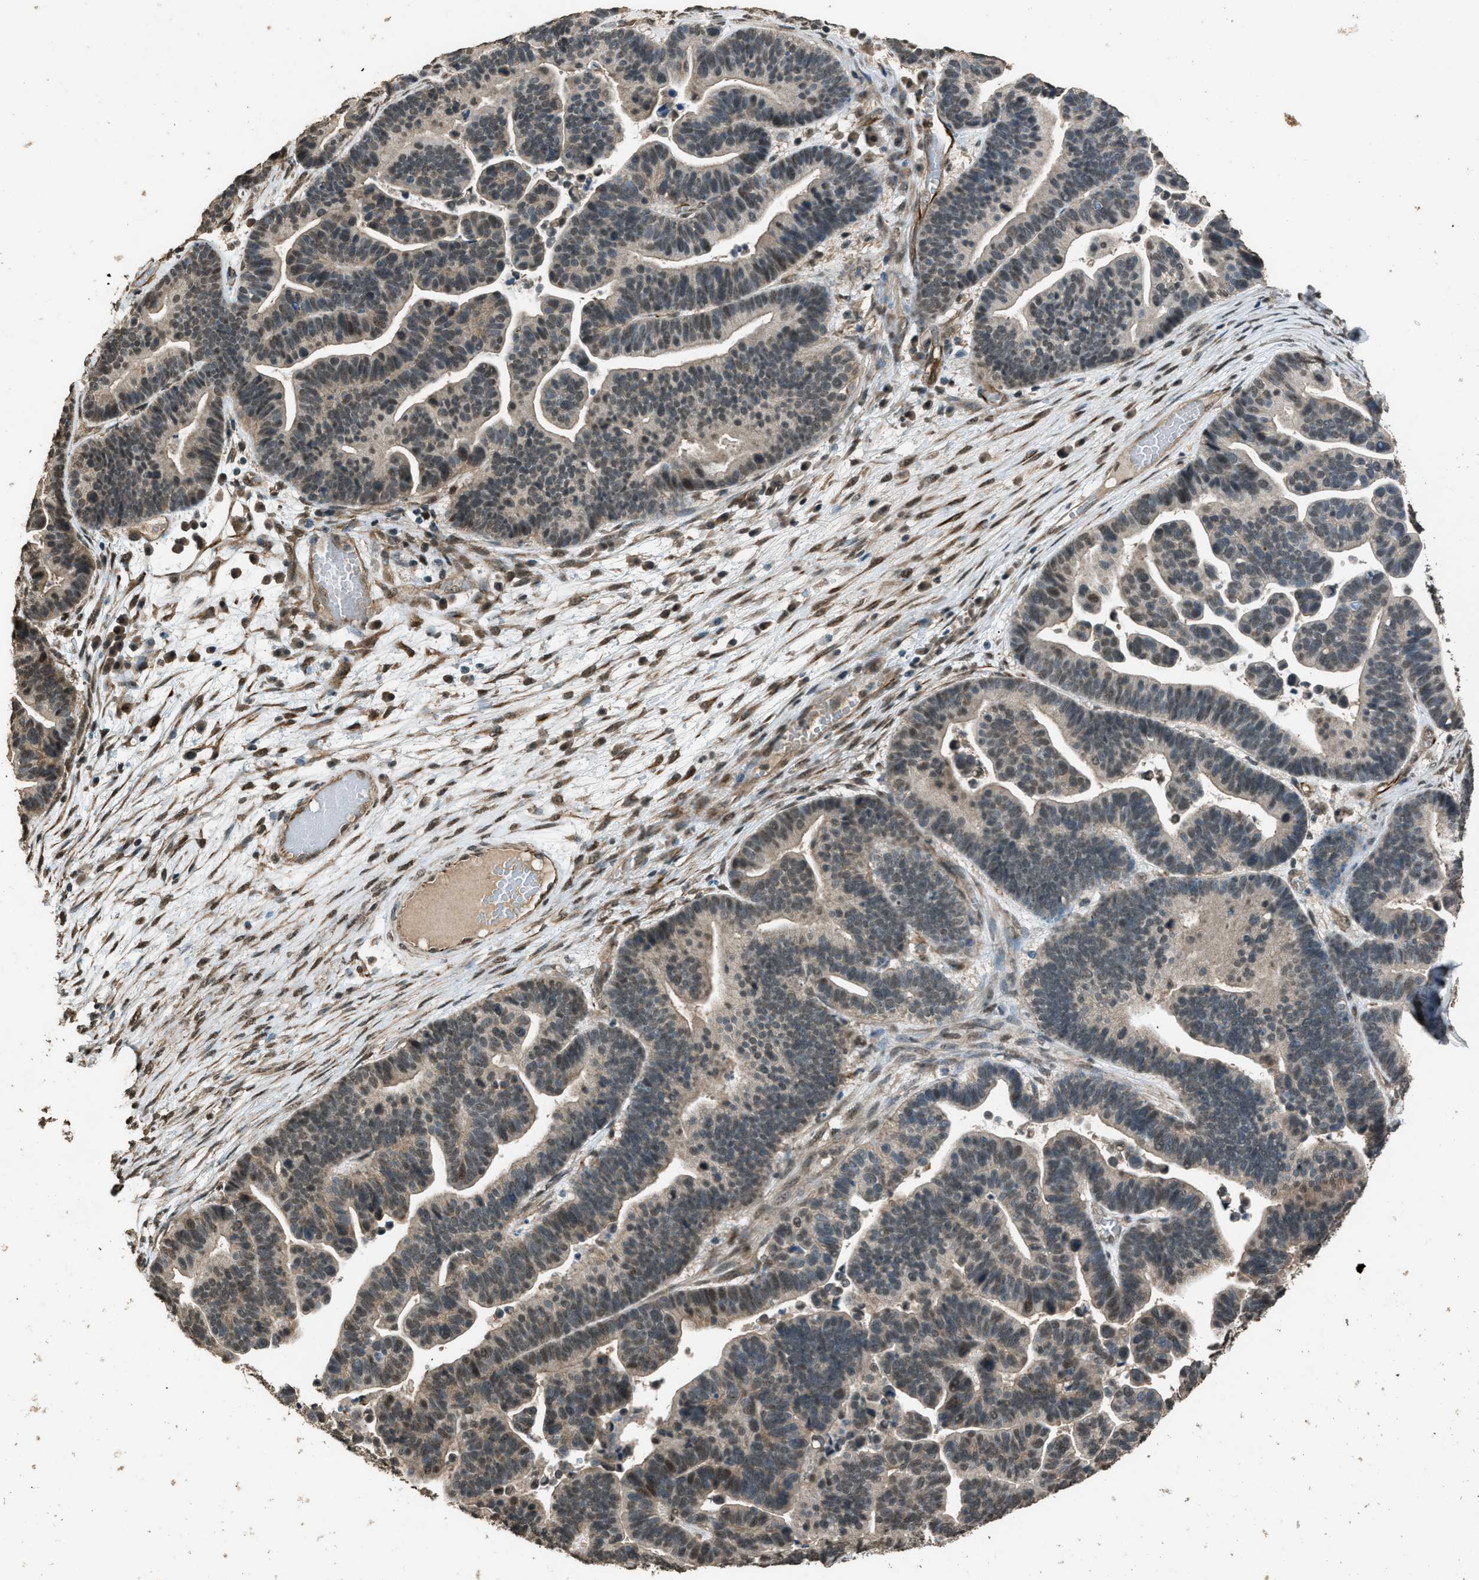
{"staining": {"intensity": "weak", "quantity": "<25%", "location": "nuclear"}, "tissue": "ovarian cancer", "cell_type": "Tumor cells", "image_type": "cancer", "snomed": [{"axis": "morphology", "description": "Cystadenocarcinoma, serous, NOS"}, {"axis": "topography", "description": "Ovary"}], "caption": "DAB (3,3'-diaminobenzidine) immunohistochemical staining of human ovarian cancer (serous cystadenocarcinoma) shows no significant positivity in tumor cells.", "gene": "SERTAD2", "patient": {"sex": "female", "age": 56}}